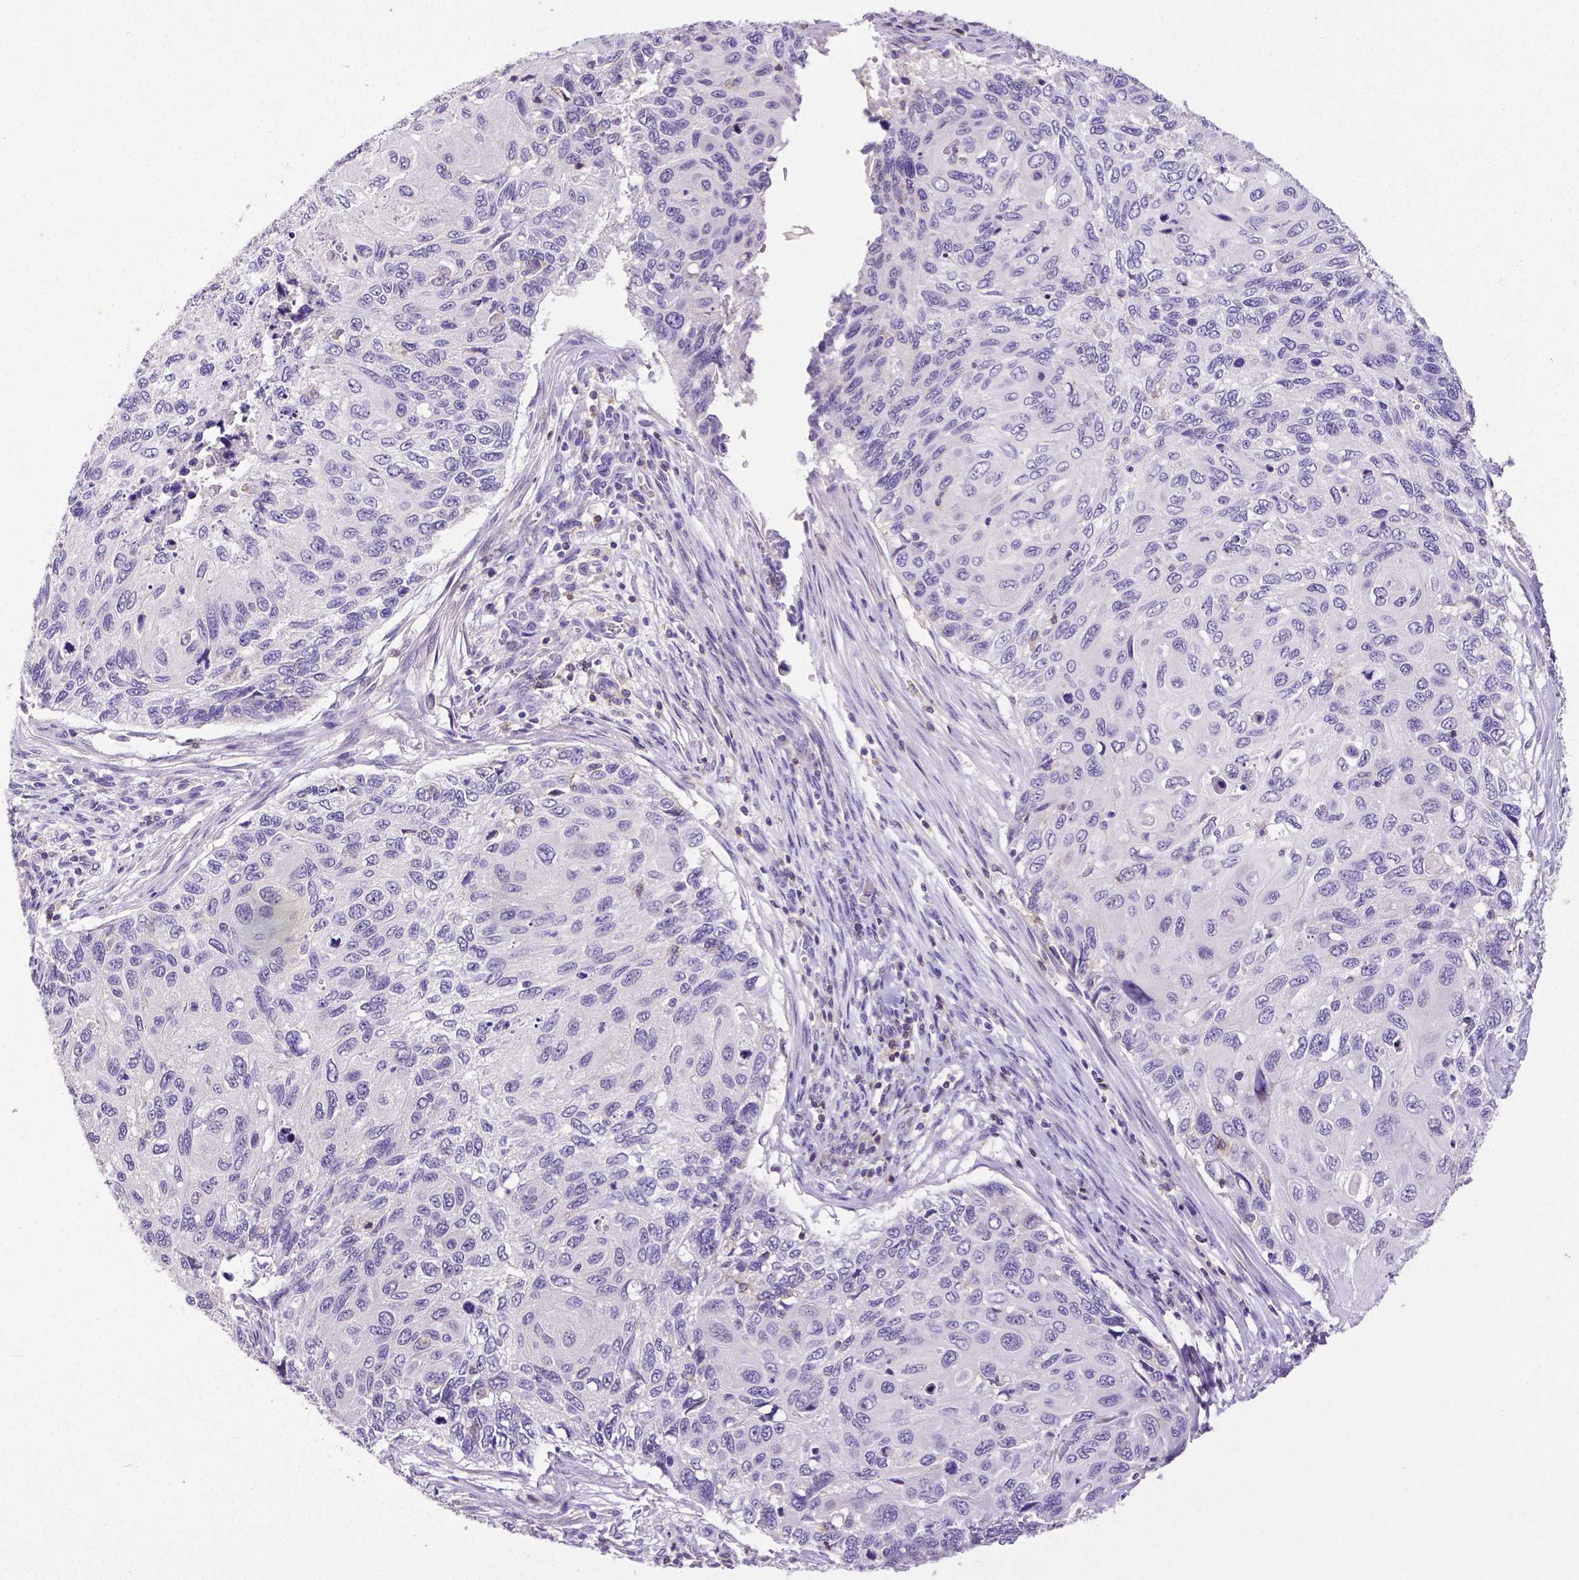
{"staining": {"intensity": "negative", "quantity": "none", "location": "none"}, "tissue": "cervical cancer", "cell_type": "Tumor cells", "image_type": "cancer", "snomed": [{"axis": "morphology", "description": "Squamous cell carcinoma, NOS"}, {"axis": "topography", "description": "Cervix"}], "caption": "Histopathology image shows no significant protein positivity in tumor cells of squamous cell carcinoma (cervical).", "gene": "CD4", "patient": {"sex": "female", "age": 70}}